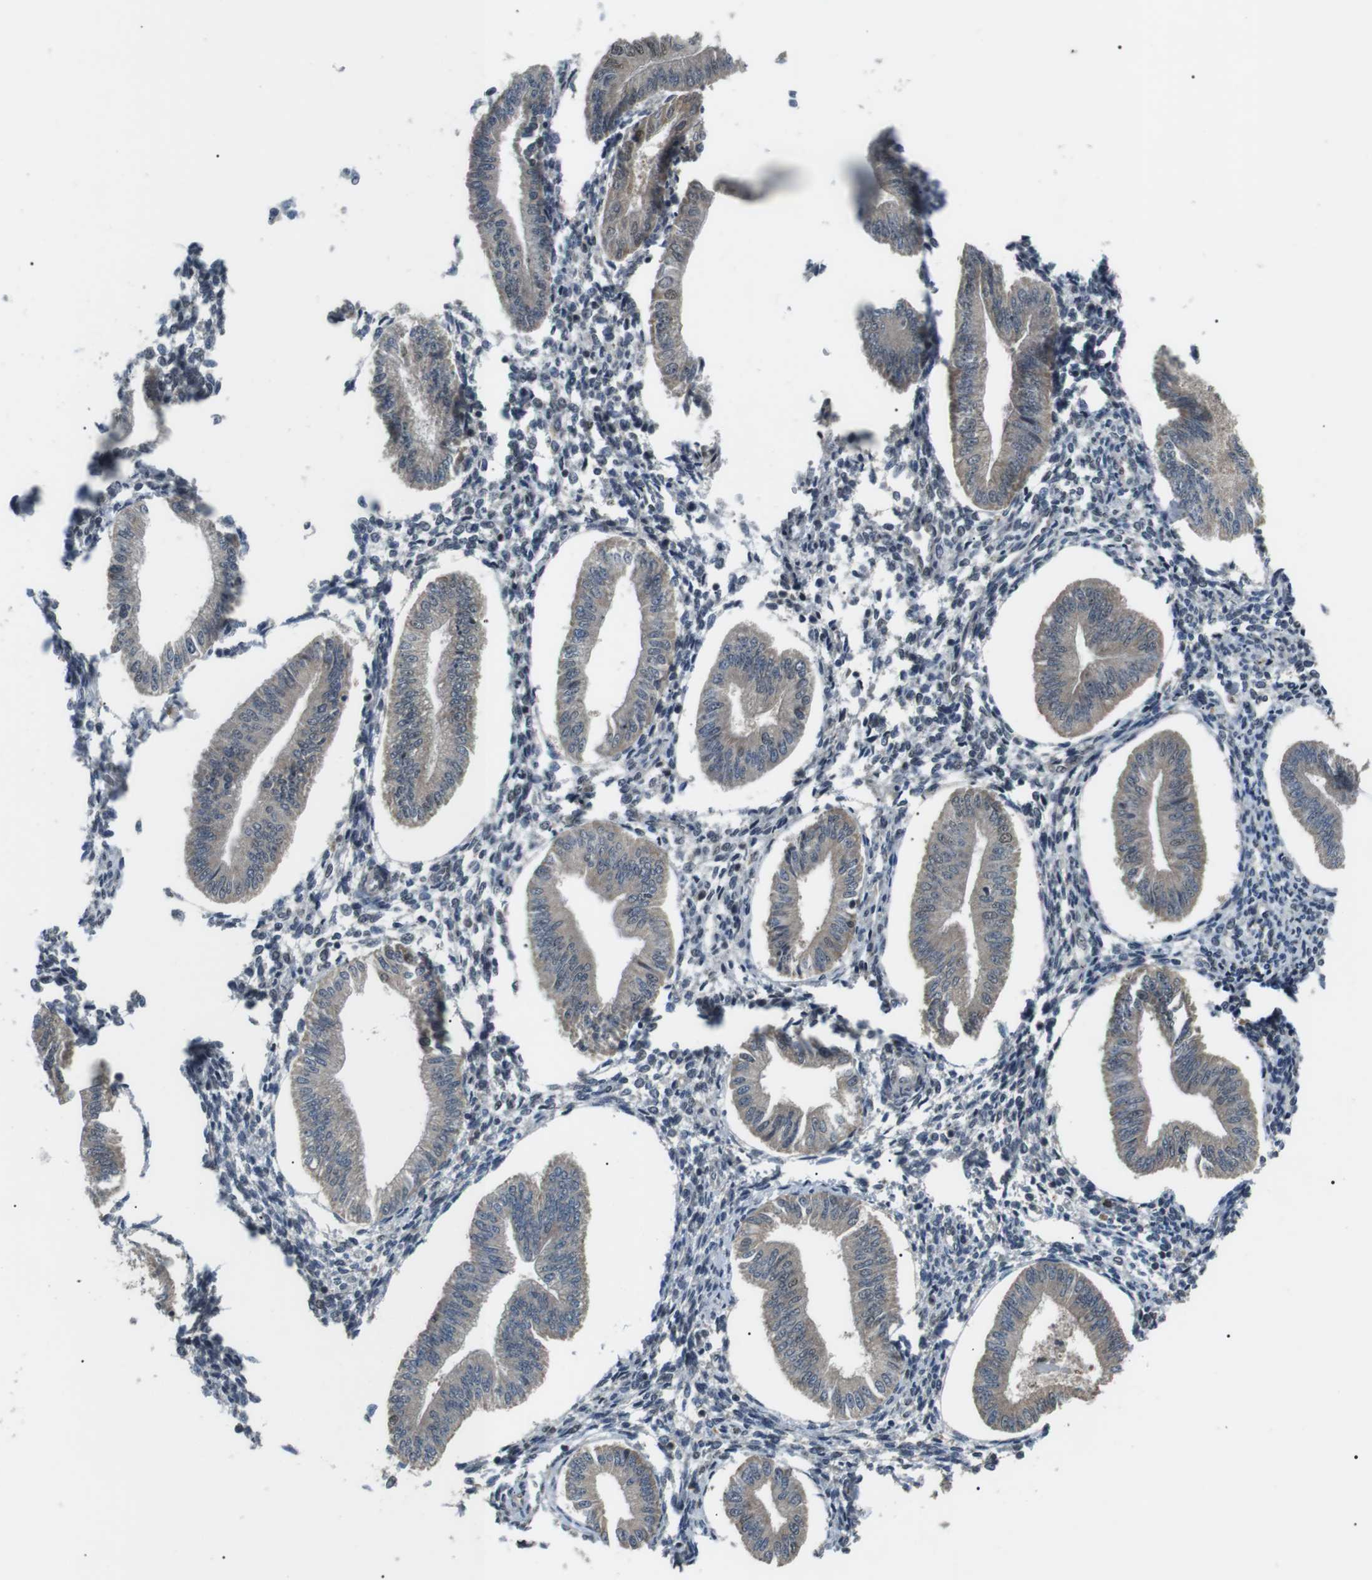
{"staining": {"intensity": "weak", "quantity": "25%-75%", "location": "cytoplasmic/membranous,nuclear"}, "tissue": "endometrium", "cell_type": "Cells in endometrial stroma", "image_type": "normal", "snomed": [{"axis": "morphology", "description": "Normal tissue, NOS"}, {"axis": "topography", "description": "Endometrium"}], "caption": "IHC photomicrograph of benign endometrium: human endometrium stained using immunohistochemistry (IHC) demonstrates low levels of weak protein expression localized specifically in the cytoplasmic/membranous,nuclear of cells in endometrial stroma, appearing as a cytoplasmic/membranous,nuclear brown color.", "gene": "ORAI3", "patient": {"sex": "female", "age": 50}}